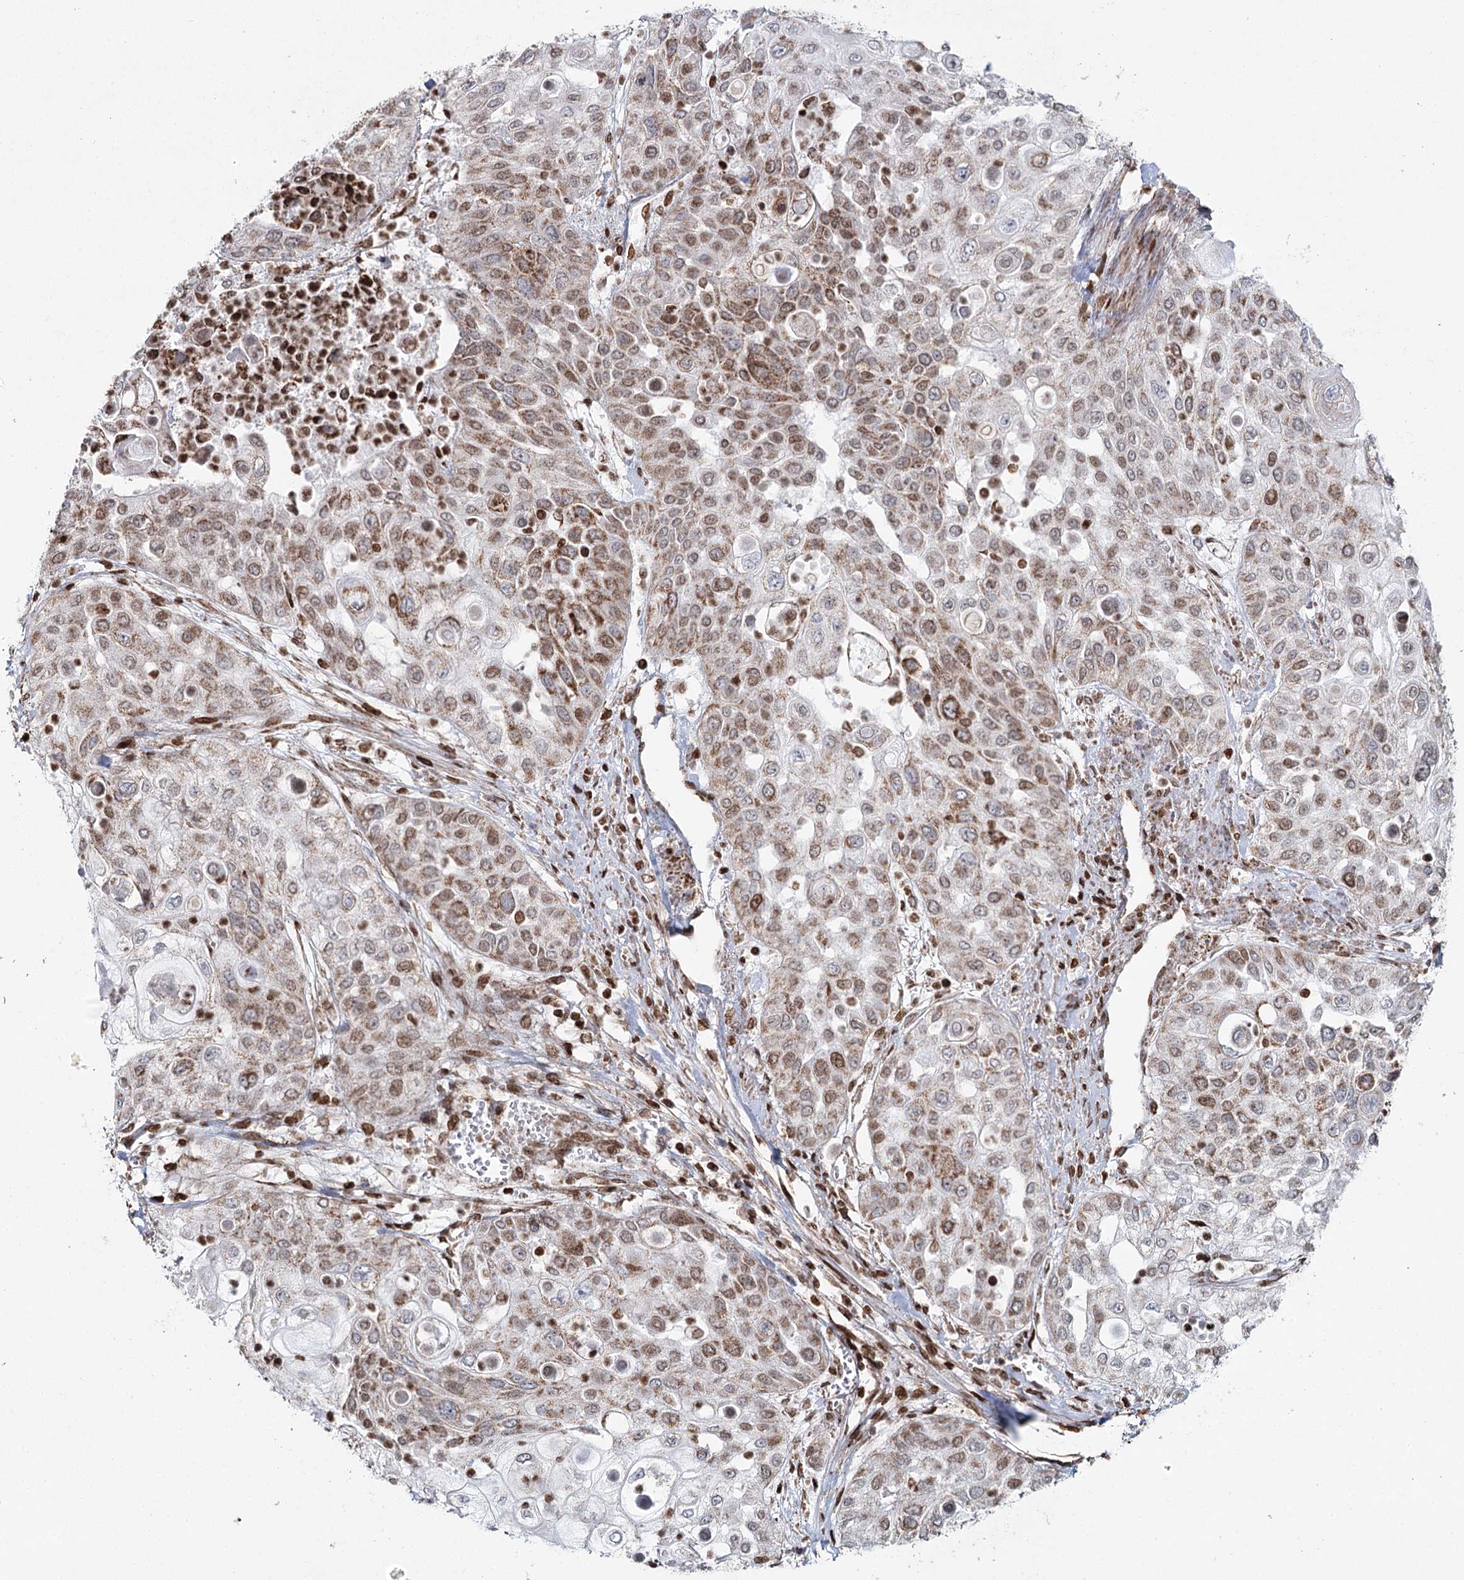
{"staining": {"intensity": "moderate", "quantity": ">75%", "location": "cytoplasmic/membranous,nuclear"}, "tissue": "urothelial cancer", "cell_type": "Tumor cells", "image_type": "cancer", "snomed": [{"axis": "morphology", "description": "Urothelial carcinoma, High grade"}, {"axis": "topography", "description": "Urinary bladder"}], "caption": "The image shows staining of urothelial cancer, revealing moderate cytoplasmic/membranous and nuclear protein positivity (brown color) within tumor cells.", "gene": "PDHX", "patient": {"sex": "female", "age": 79}}